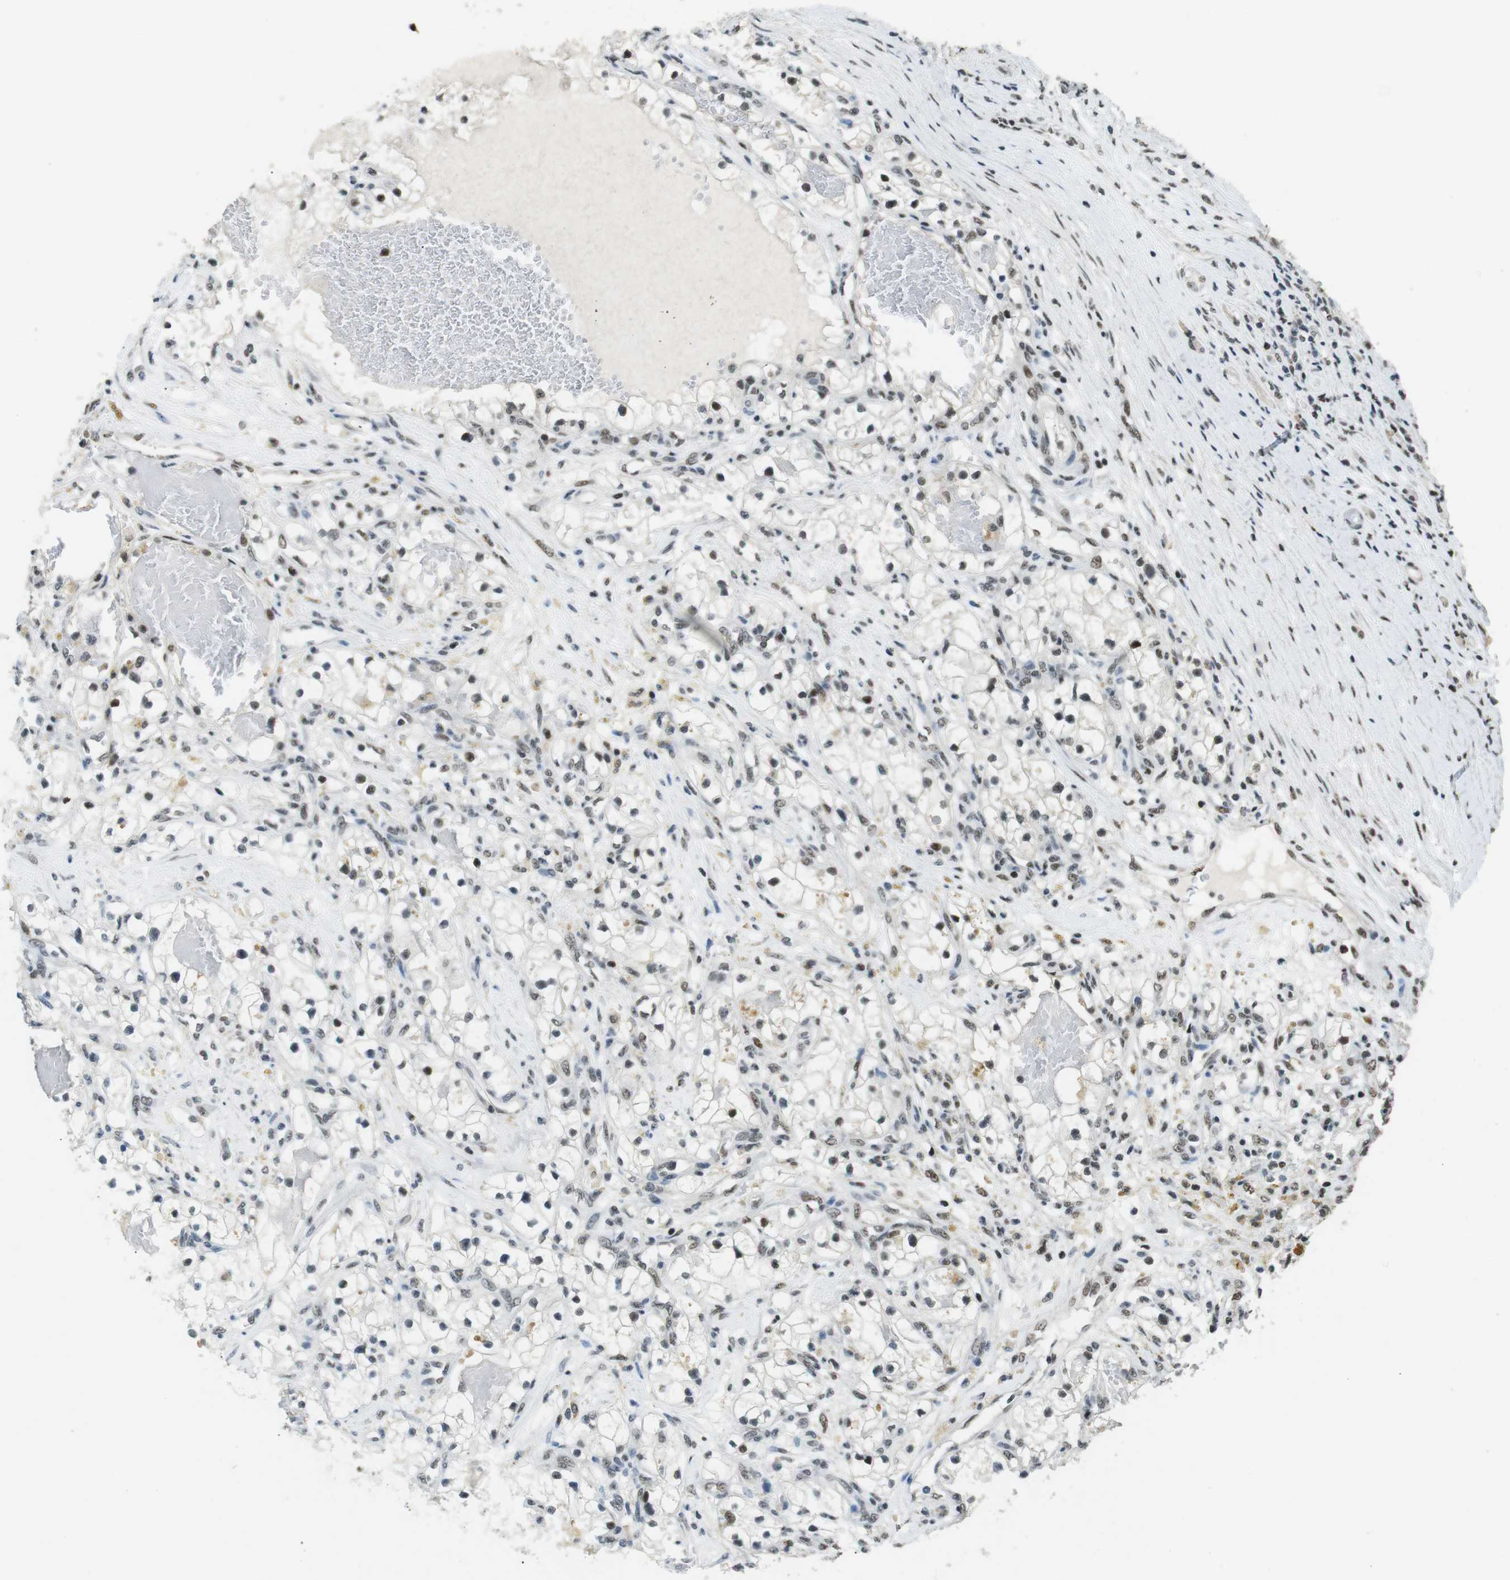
{"staining": {"intensity": "weak", "quantity": ">75%", "location": "nuclear"}, "tissue": "renal cancer", "cell_type": "Tumor cells", "image_type": "cancer", "snomed": [{"axis": "morphology", "description": "Adenocarcinoma, NOS"}, {"axis": "topography", "description": "Kidney"}], "caption": "High-power microscopy captured an IHC image of adenocarcinoma (renal), revealing weak nuclear positivity in about >75% of tumor cells.", "gene": "CSNK2B", "patient": {"sex": "male", "age": 68}}